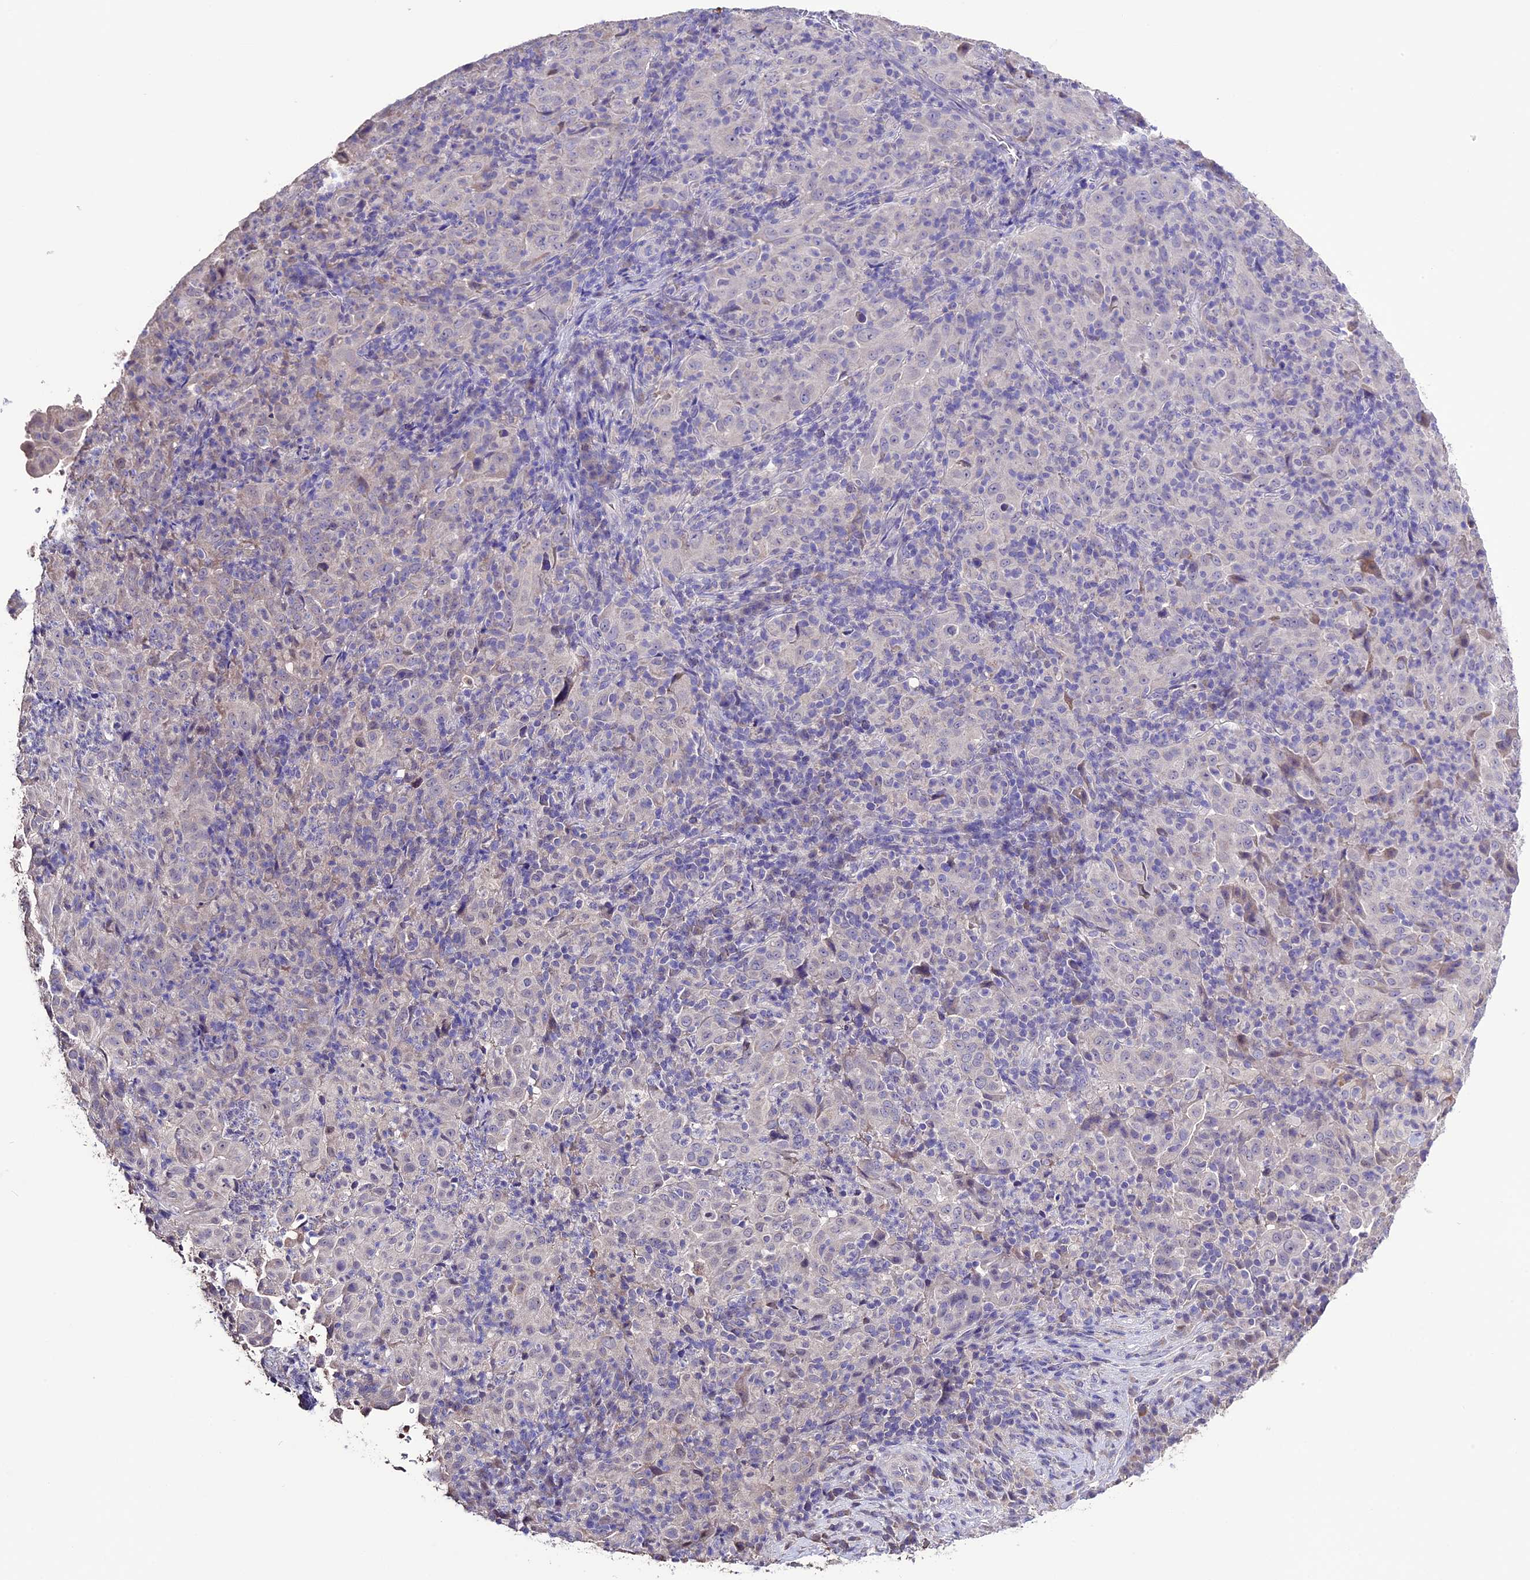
{"staining": {"intensity": "negative", "quantity": "none", "location": "none"}, "tissue": "pancreatic cancer", "cell_type": "Tumor cells", "image_type": "cancer", "snomed": [{"axis": "morphology", "description": "Adenocarcinoma, NOS"}, {"axis": "topography", "description": "Pancreas"}], "caption": "A high-resolution histopathology image shows immunohistochemistry staining of adenocarcinoma (pancreatic), which reveals no significant positivity in tumor cells.", "gene": "DIS3L", "patient": {"sex": "male", "age": 63}}